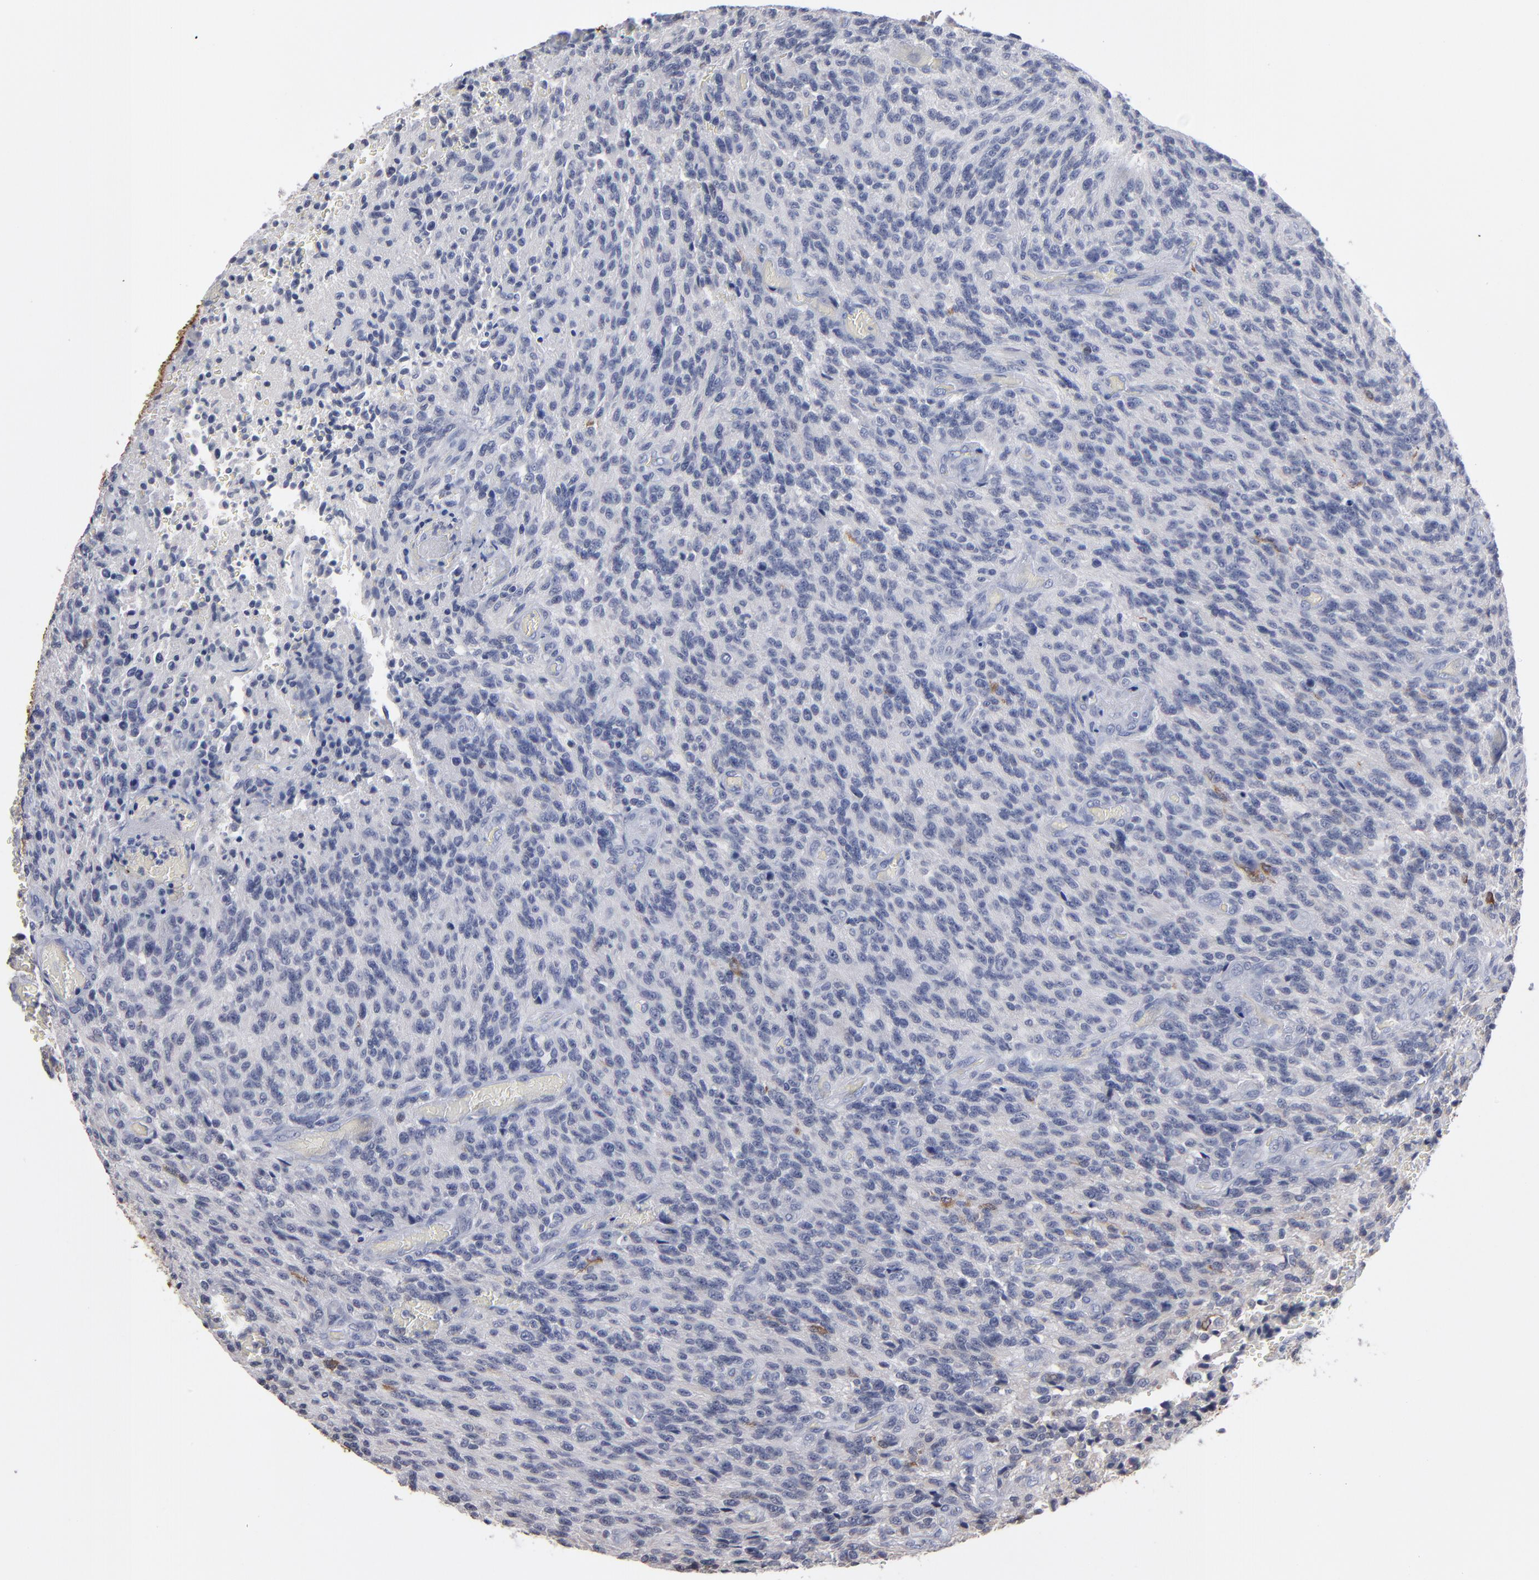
{"staining": {"intensity": "negative", "quantity": "none", "location": "none"}, "tissue": "glioma", "cell_type": "Tumor cells", "image_type": "cancer", "snomed": [{"axis": "morphology", "description": "Normal tissue, NOS"}, {"axis": "morphology", "description": "Glioma, malignant, High grade"}, {"axis": "topography", "description": "Cerebral cortex"}], "caption": "Immunohistochemical staining of glioma shows no significant positivity in tumor cells.", "gene": "RPH3A", "patient": {"sex": "male", "age": 56}}